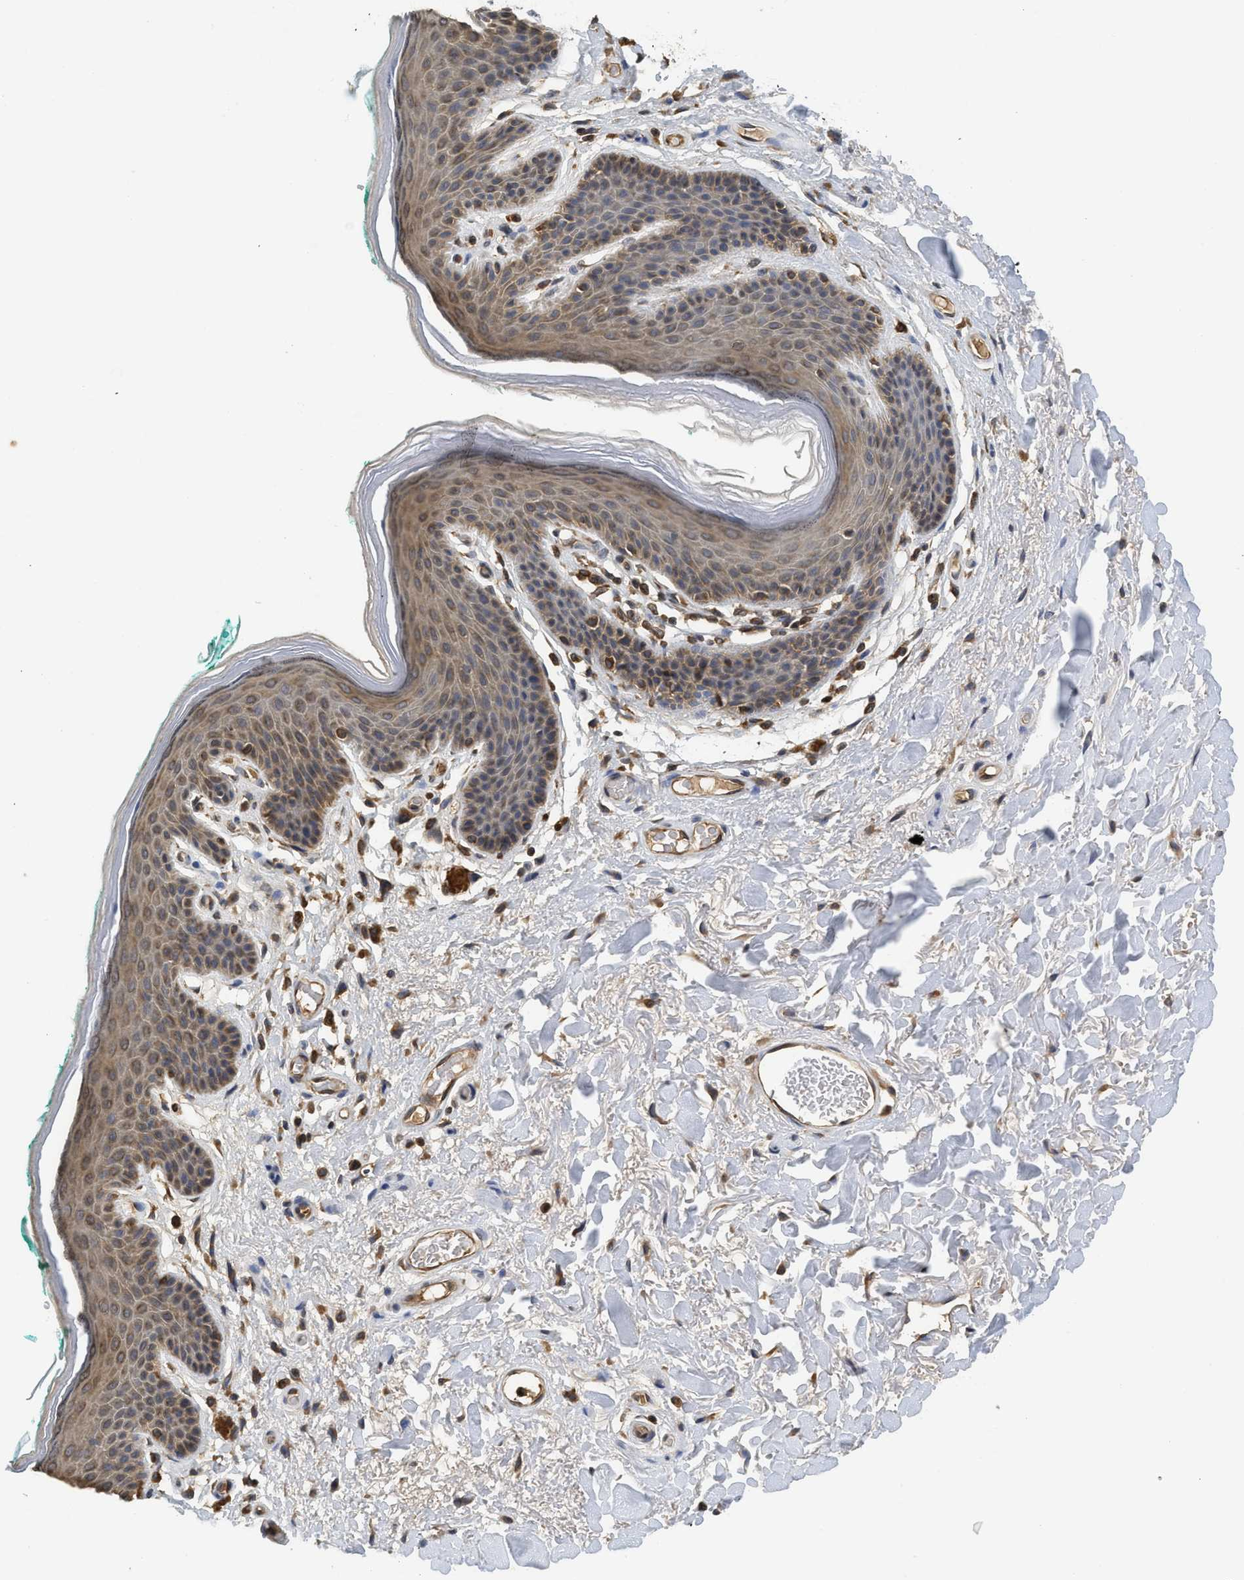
{"staining": {"intensity": "moderate", "quantity": ">75%", "location": "cytoplasmic/membranous"}, "tissue": "skin", "cell_type": "Epidermal cells", "image_type": "normal", "snomed": [{"axis": "morphology", "description": "Normal tissue, NOS"}, {"axis": "topography", "description": "Anal"}], "caption": "High-magnification brightfield microscopy of normal skin stained with DAB (brown) and counterstained with hematoxylin (blue). epidermal cells exhibit moderate cytoplasmic/membranous expression is identified in approximately>75% of cells.", "gene": "BCAP31", "patient": {"sex": "male", "age": 74}}